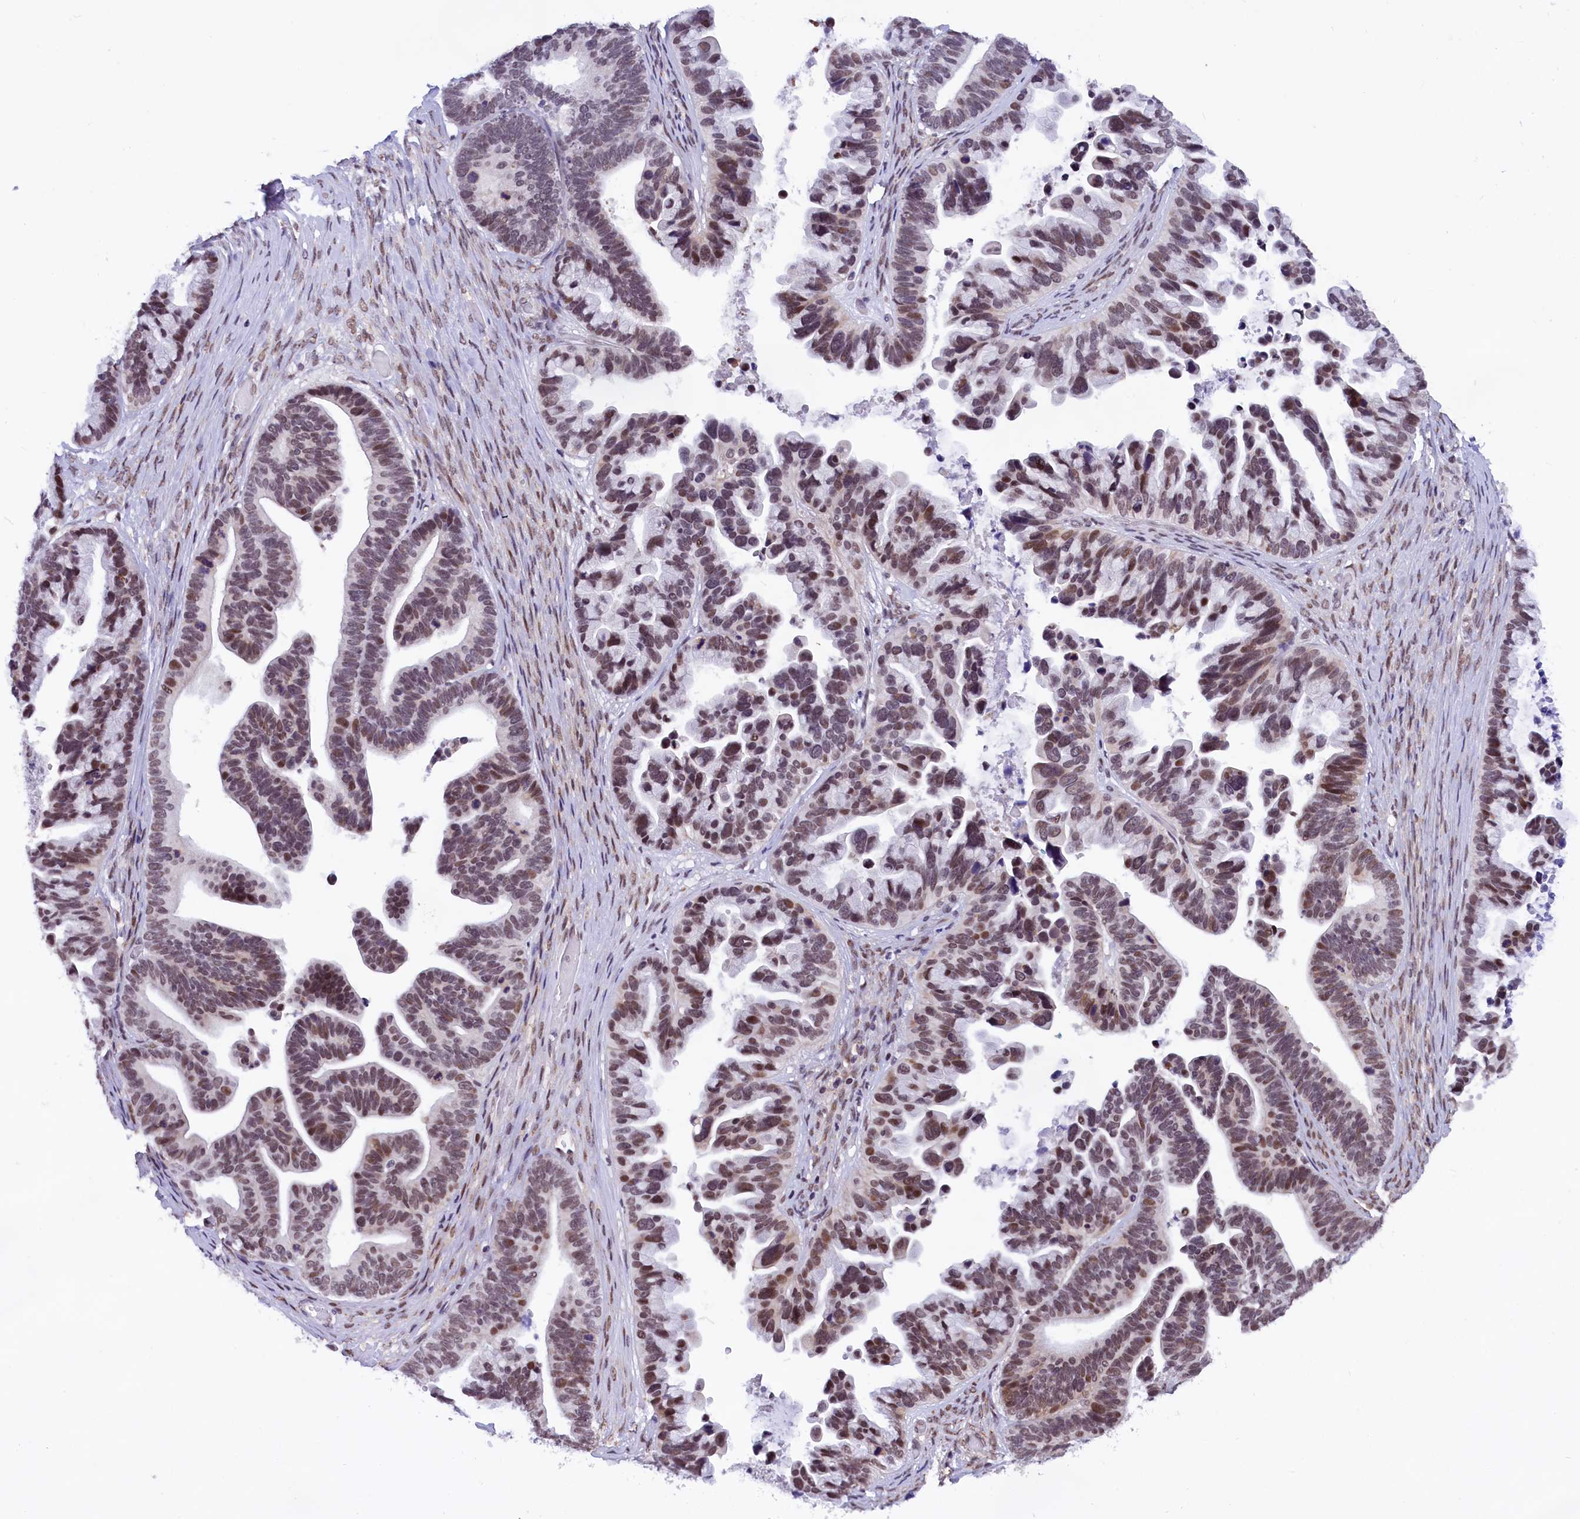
{"staining": {"intensity": "moderate", "quantity": "25%-75%", "location": "nuclear"}, "tissue": "ovarian cancer", "cell_type": "Tumor cells", "image_type": "cancer", "snomed": [{"axis": "morphology", "description": "Cystadenocarcinoma, serous, NOS"}, {"axis": "topography", "description": "Ovary"}], "caption": "High-power microscopy captured an immunohistochemistry (IHC) image of ovarian serous cystadenocarcinoma, revealing moderate nuclear expression in about 25%-75% of tumor cells. The staining was performed using DAB (3,3'-diaminobenzidine), with brown indicating positive protein expression. Nuclei are stained blue with hematoxylin.", "gene": "CDYL2", "patient": {"sex": "female", "age": 56}}